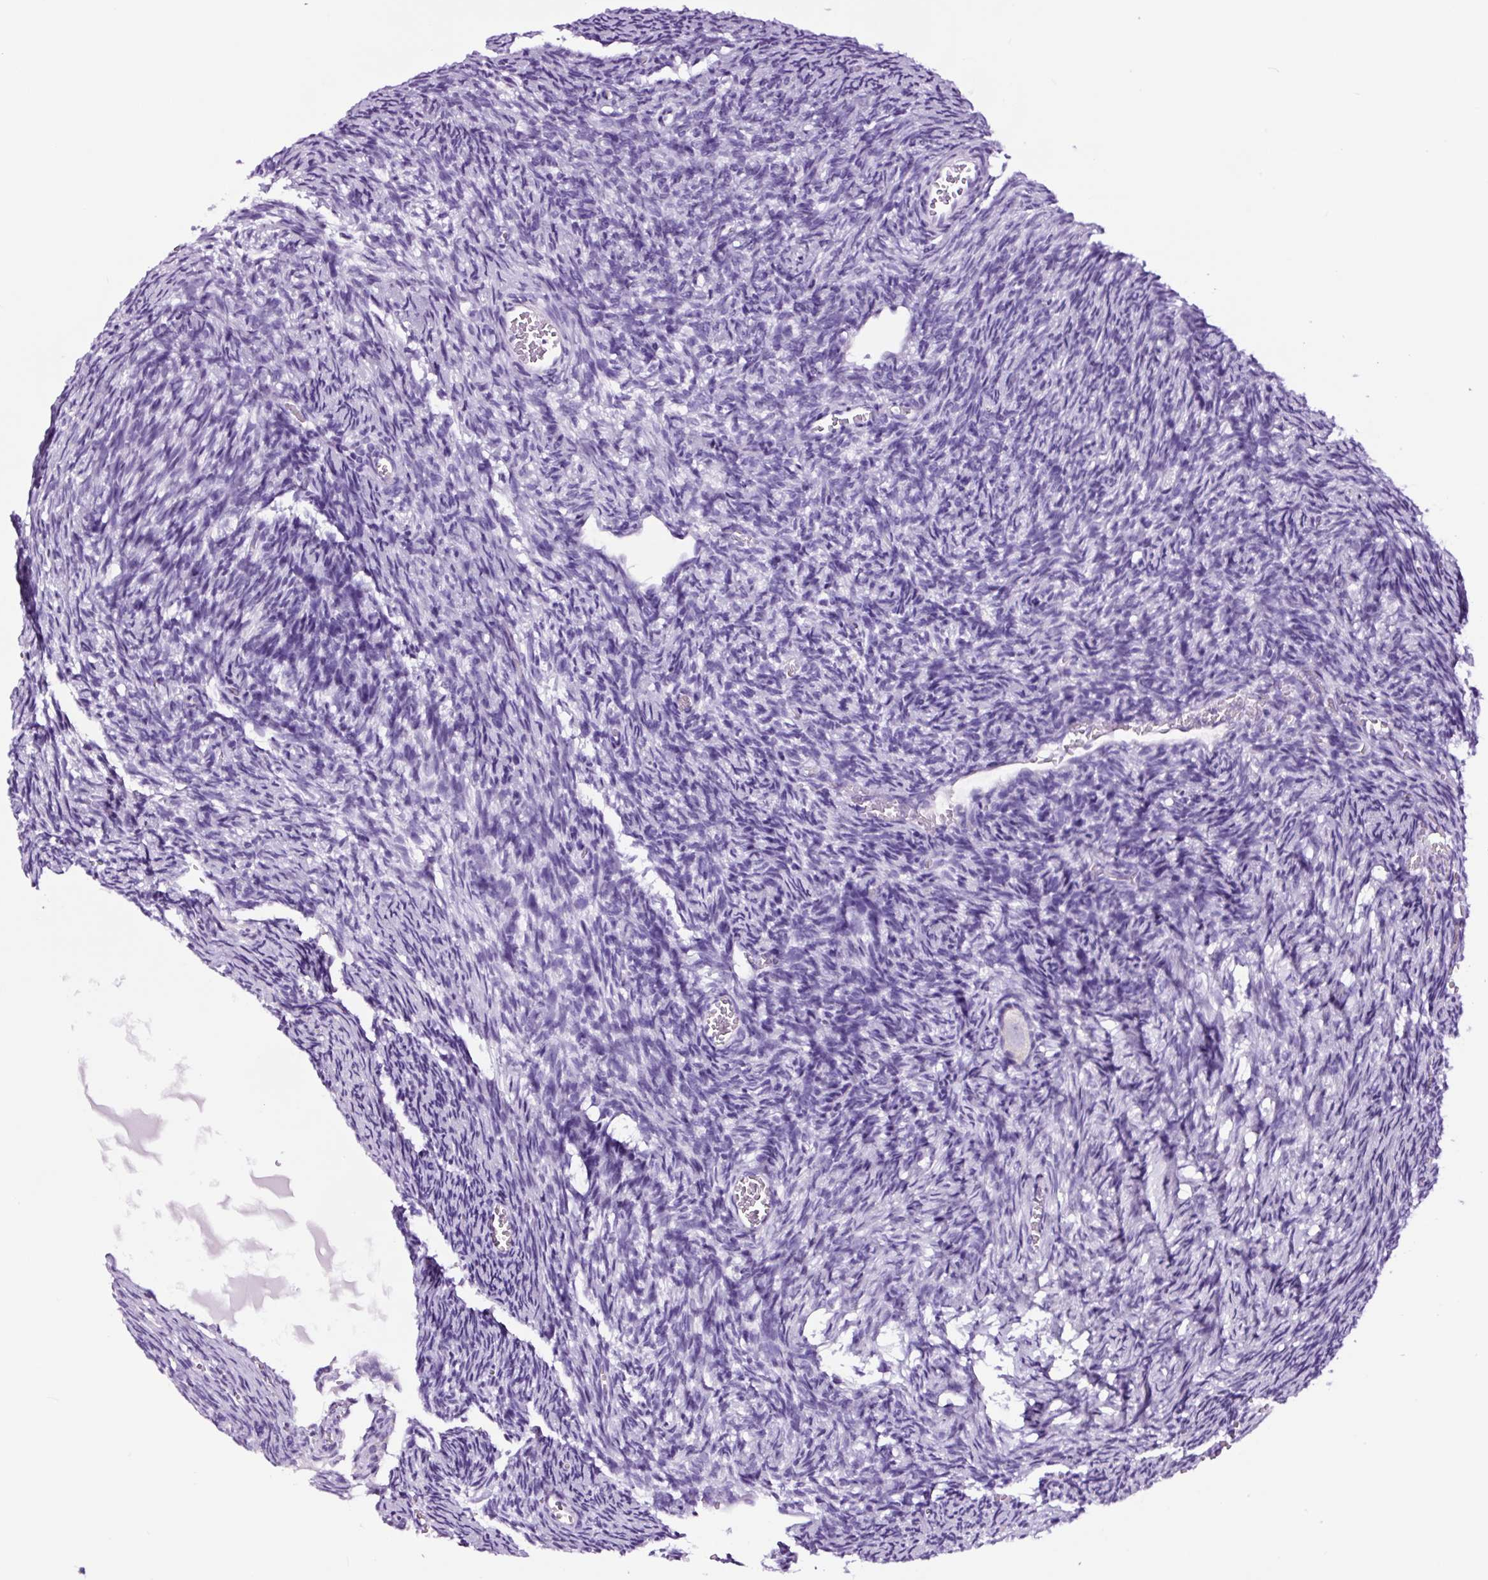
{"staining": {"intensity": "negative", "quantity": "none", "location": "none"}, "tissue": "ovary", "cell_type": "Follicle cells", "image_type": "normal", "snomed": [{"axis": "morphology", "description": "Normal tissue, NOS"}, {"axis": "topography", "description": "Ovary"}], "caption": "Follicle cells are negative for brown protein staining in benign ovary.", "gene": "FBXL7", "patient": {"sex": "female", "age": 39}}